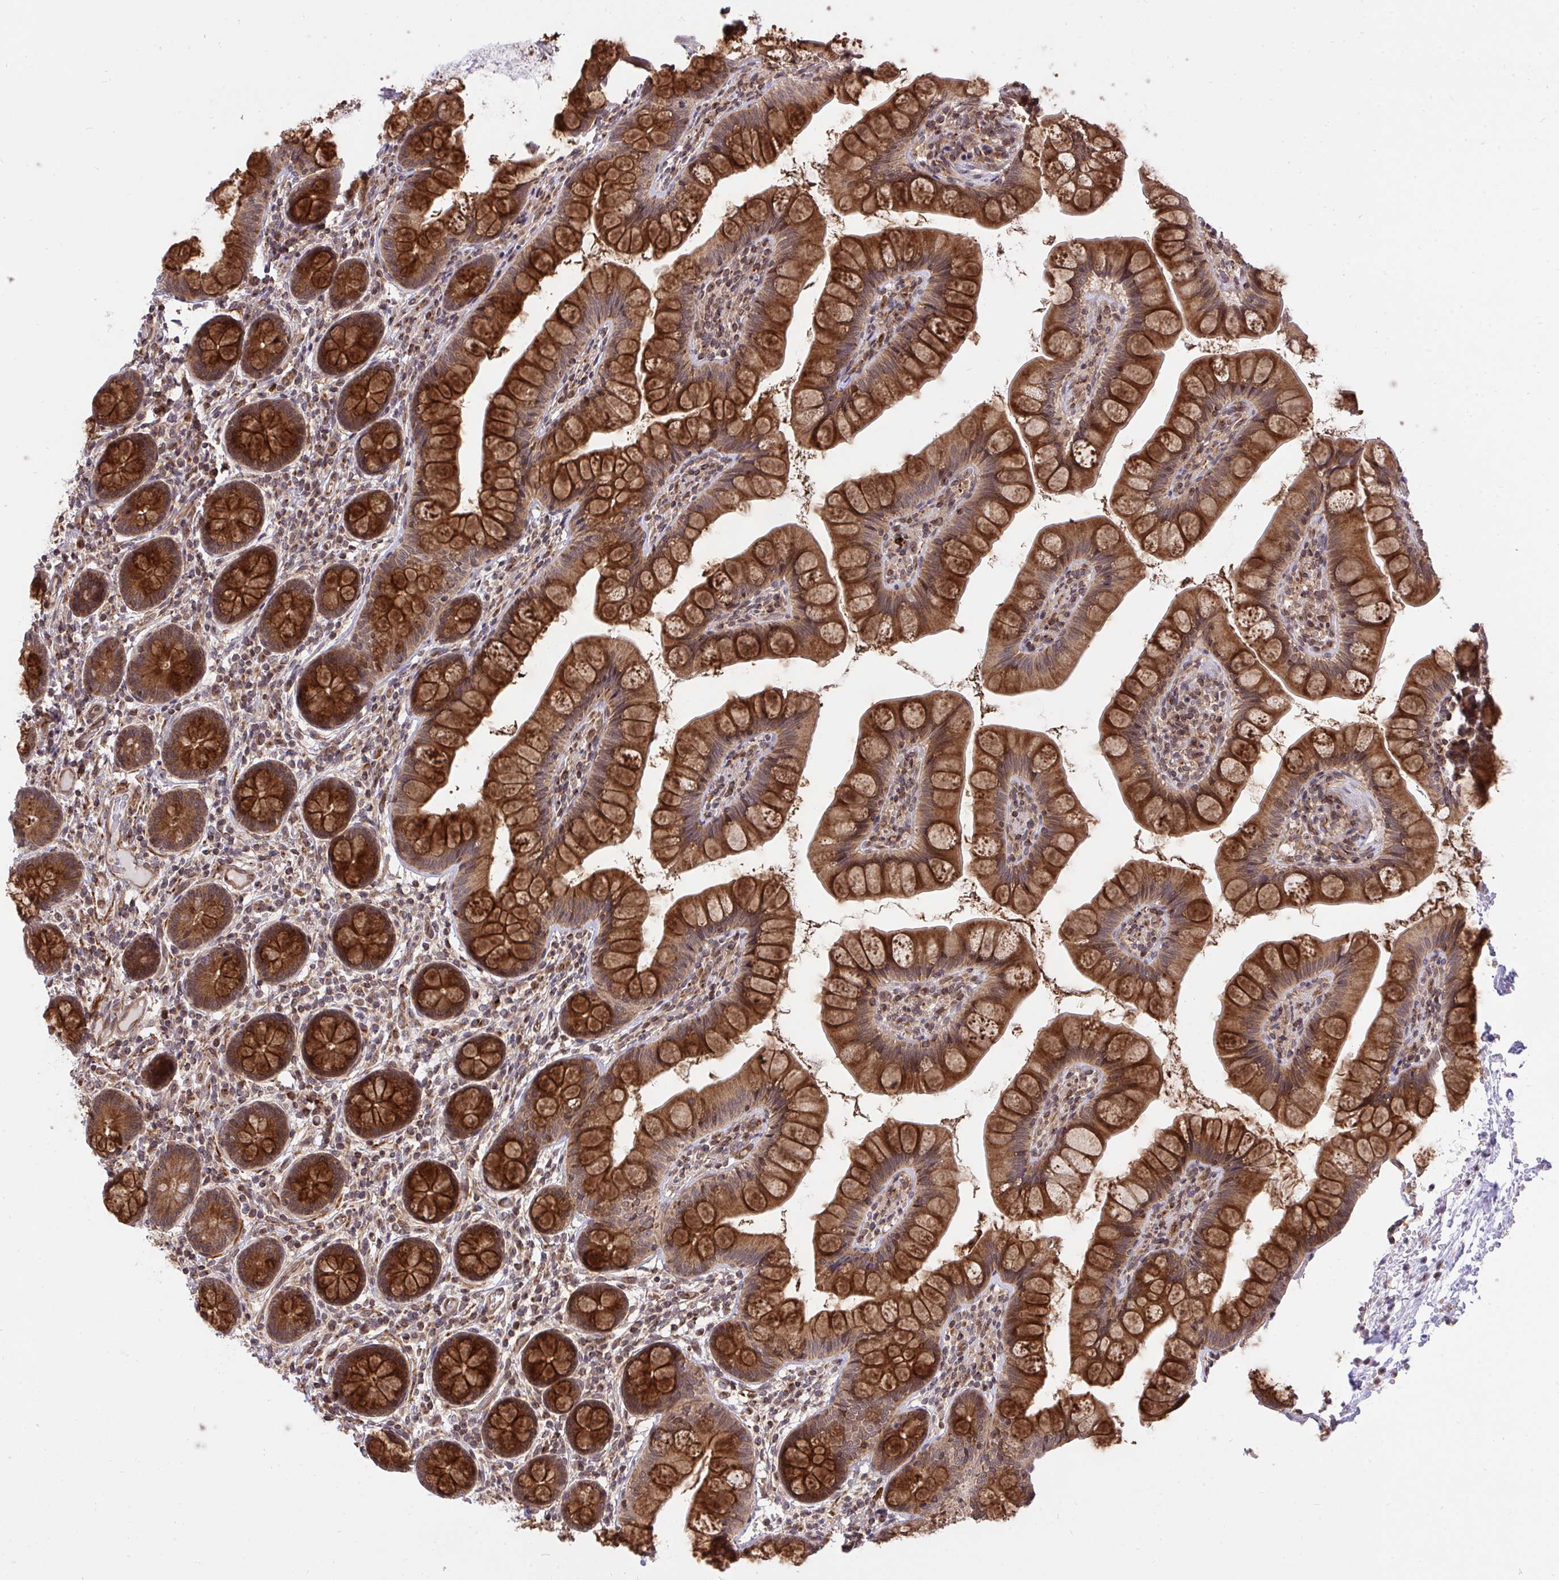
{"staining": {"intensity": "strong", "quantity": ">75%", "location": "cytoplasmic/membranous"}, "tissue": "small intestine", "cell_type": "Glandular cells", "image_type": "normal", "snomed": [{"axis": "morphology", "description": "Normal tissue, NOS"}, {"axis": "topography", "description": "Small intestine"}], "caption": "High-magnification brightfield microscopy of benign small intestine stained with DAB (brown) and counterstained with hematoxylin (blue). glandular cells exhibit strong cytoplasmic/membranous positivity is present in approximately>75% of cells.", "gene": "ERI1", "patient": {"sex": "male", "age": 70}}